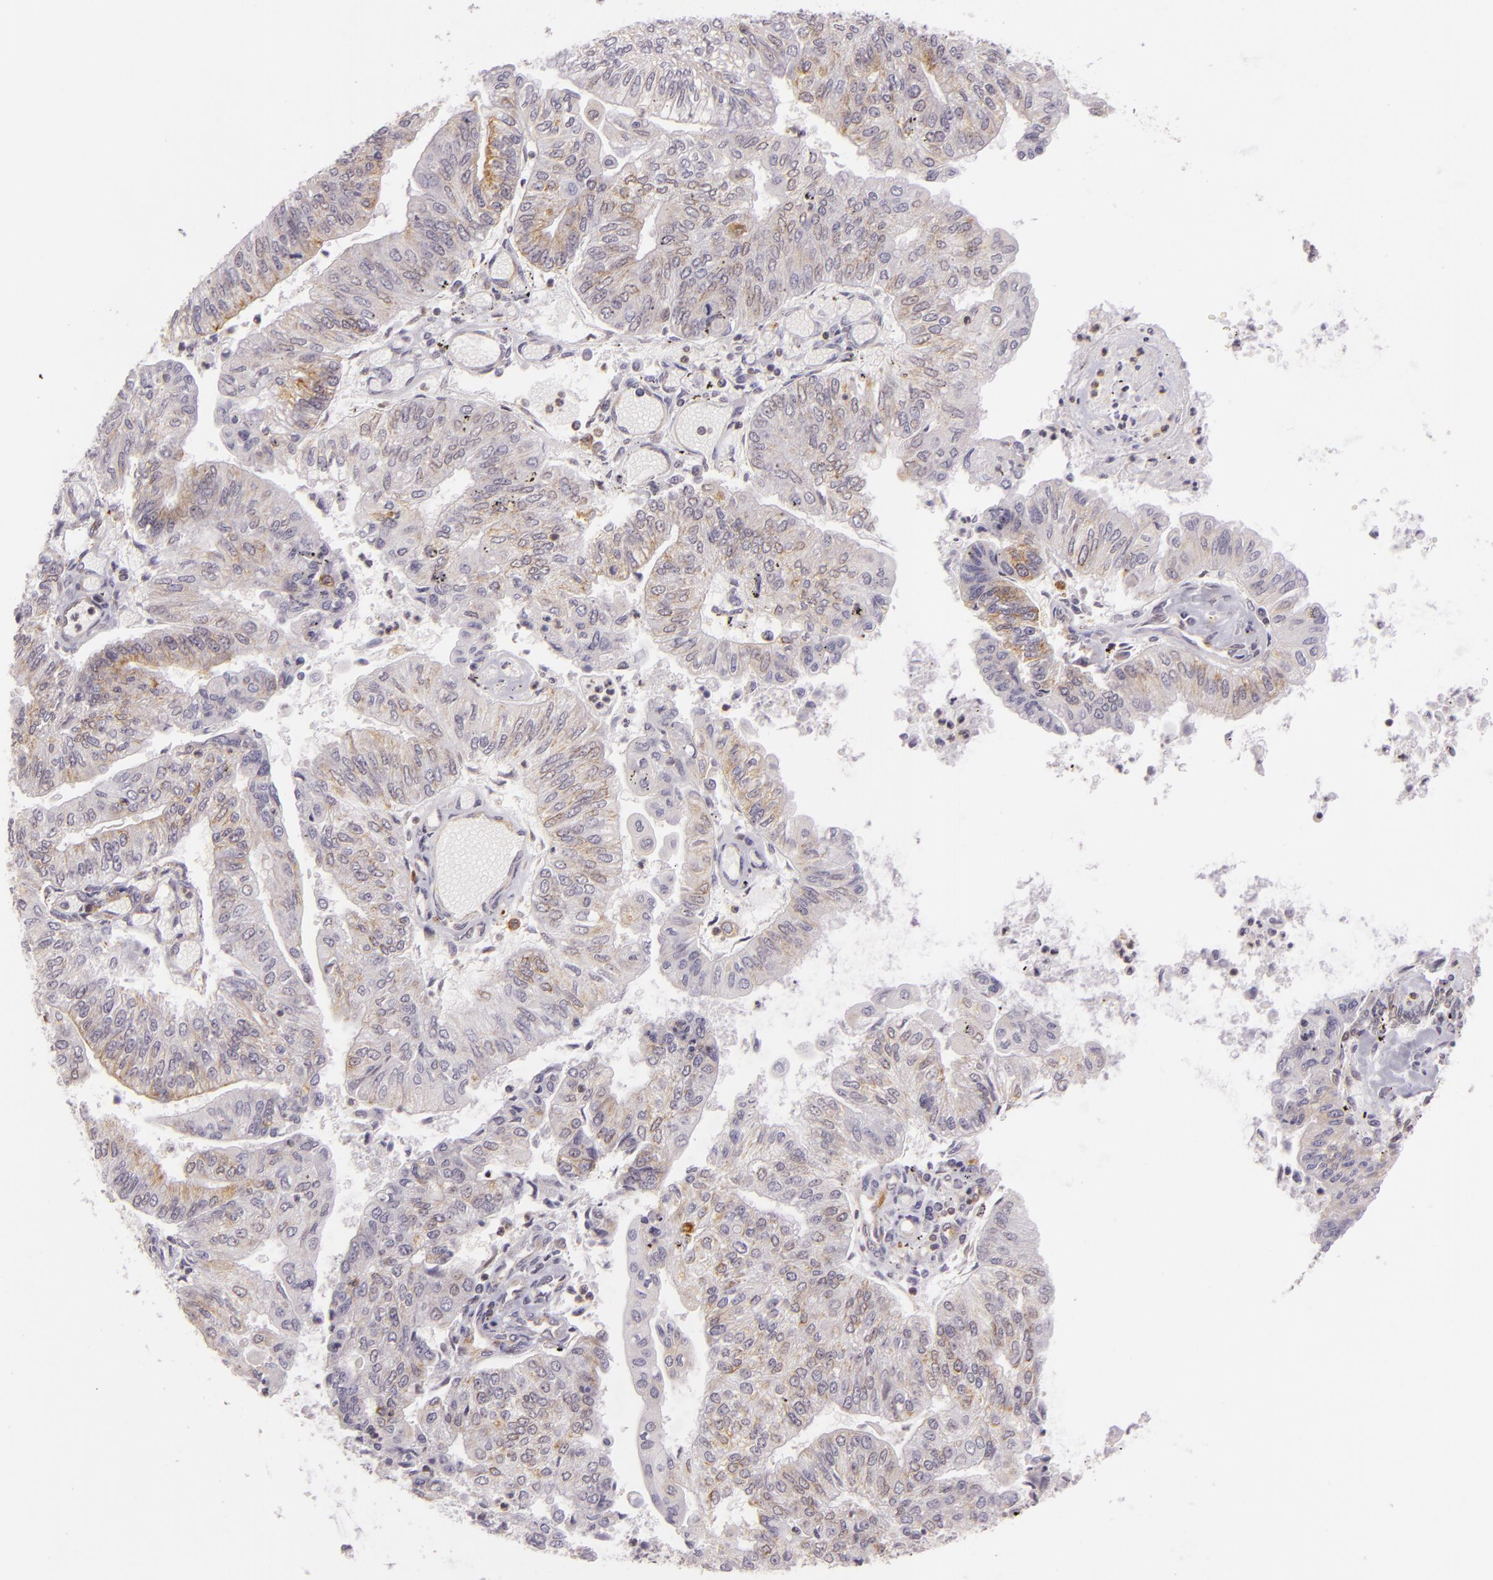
{"staining": {"intensity": "weak", "quantity": "25%-75%", "location": "cytoplasmic/membranous"}, "tissue": "endometrial cancer", "cell_type": "Tumor cells", "image_type": "cancer", "snomed": [{"axis": "morphology", "description": "Adenocarcinoma, NOS"}, {"axis": "topography", "description": "Endometrium"}], "caption": "Endometrial cancer (adenocarcinoma) stained with IHC exhibits weak cytoplasmic/membranous staining in approximately 25%-75% of tumor cells. (DAB (3,3'-diaminobenzidine) IHC, brown staining for protein, blue staining for nuclei).", "gene": "IMPDH1", "patient": {"sex": "female", "age": 59}}